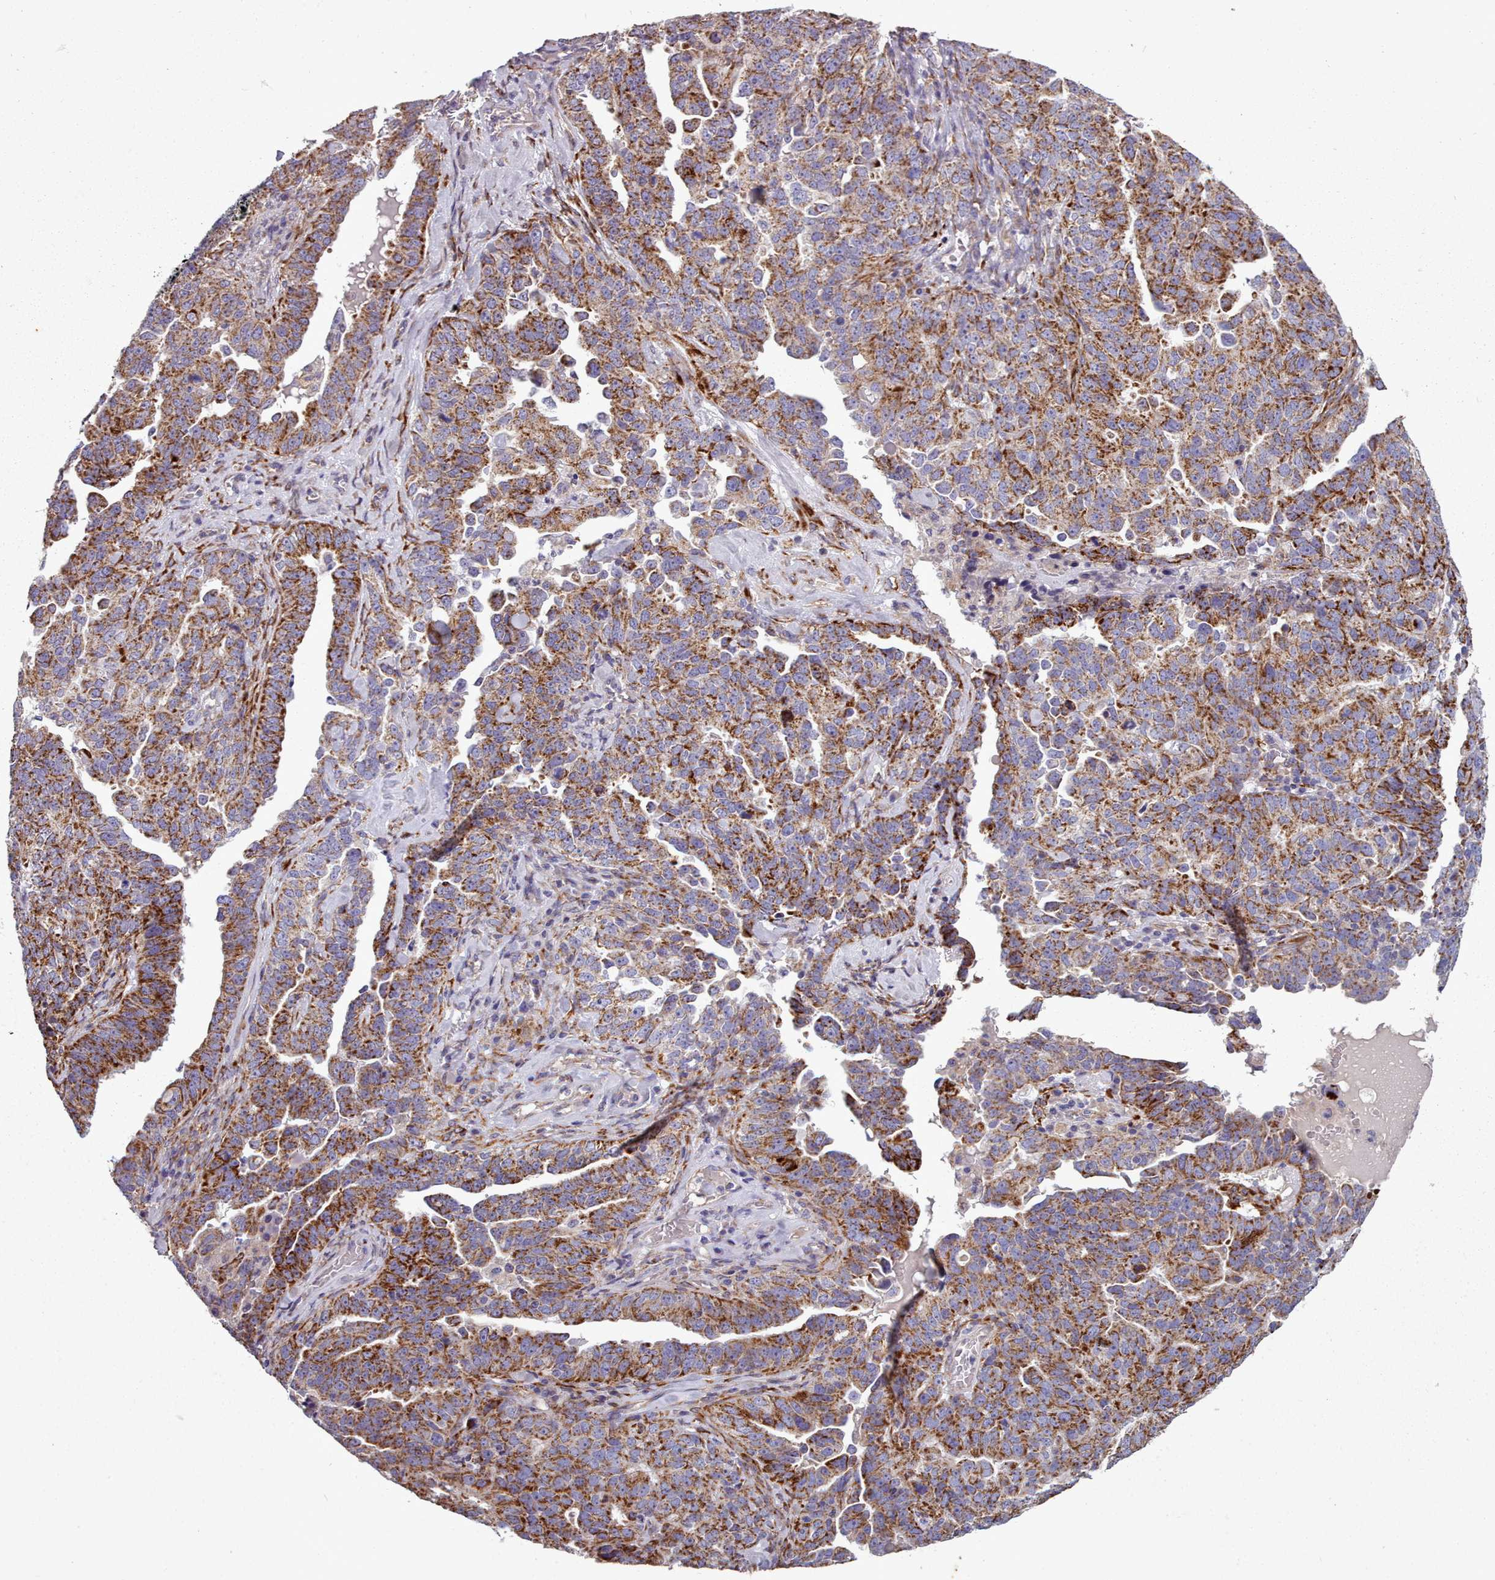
{"staining": {"intensity": "moderate", "quantity": ">75%", "location": "cytoplasmic/membranous"}, "tissue": "ovarian cancer", "cell_type": "Tumor cells", "image_type": "cancer", "snomed": [{"axis": "morphology", "description": "Carcinoma, endometroid"}, {"axis": "topography", "description": "Ovary"}], "caption": "Immunohistochemistry image of endometroid carcinoma (ovarian) stained for a protein (brown), which displays medium levels of moderate cytoplasmic/membranous positivity in approximately >75% of tumor cells.", "gene": "FKBP10", "patient": {"sex": "female", "age": 62}}